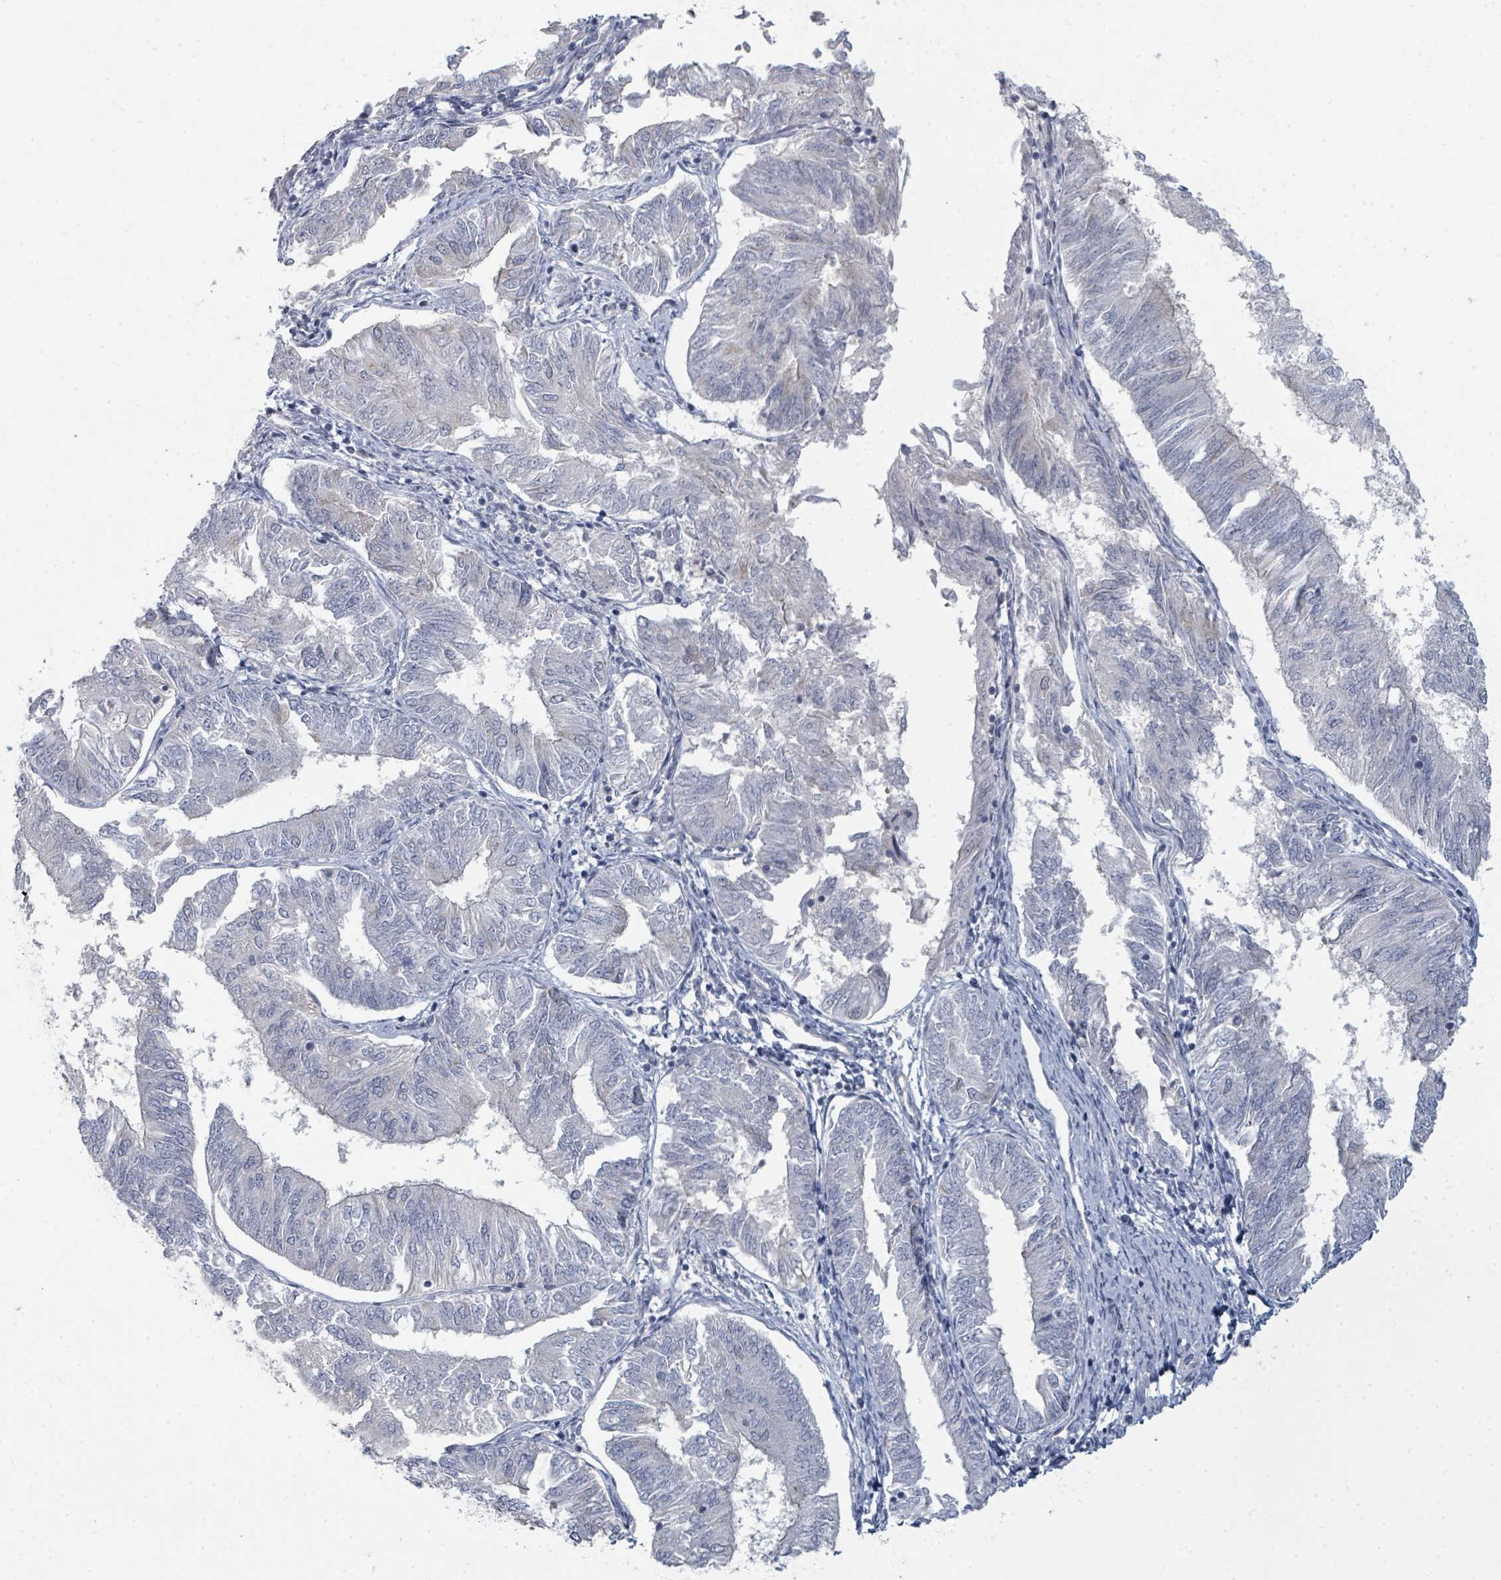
{"staining": {"intensity": "negative", "quantity": "none", "location": "none"}, "tissue": "endometrial cancer", "cell_type": "Tumor cells", "image_type": "cancer", "snomed": [{"axis": "morphology", "description": "Adenocarcinoma, NOS"}, {"axis": "topography", "description": "Endometrium"}], "caption": "Tumor cells are negative for brown protein staining in endometrial cancer.", "gene": "SLC25A45", "patient": {"sex": "female", "age": 58}}